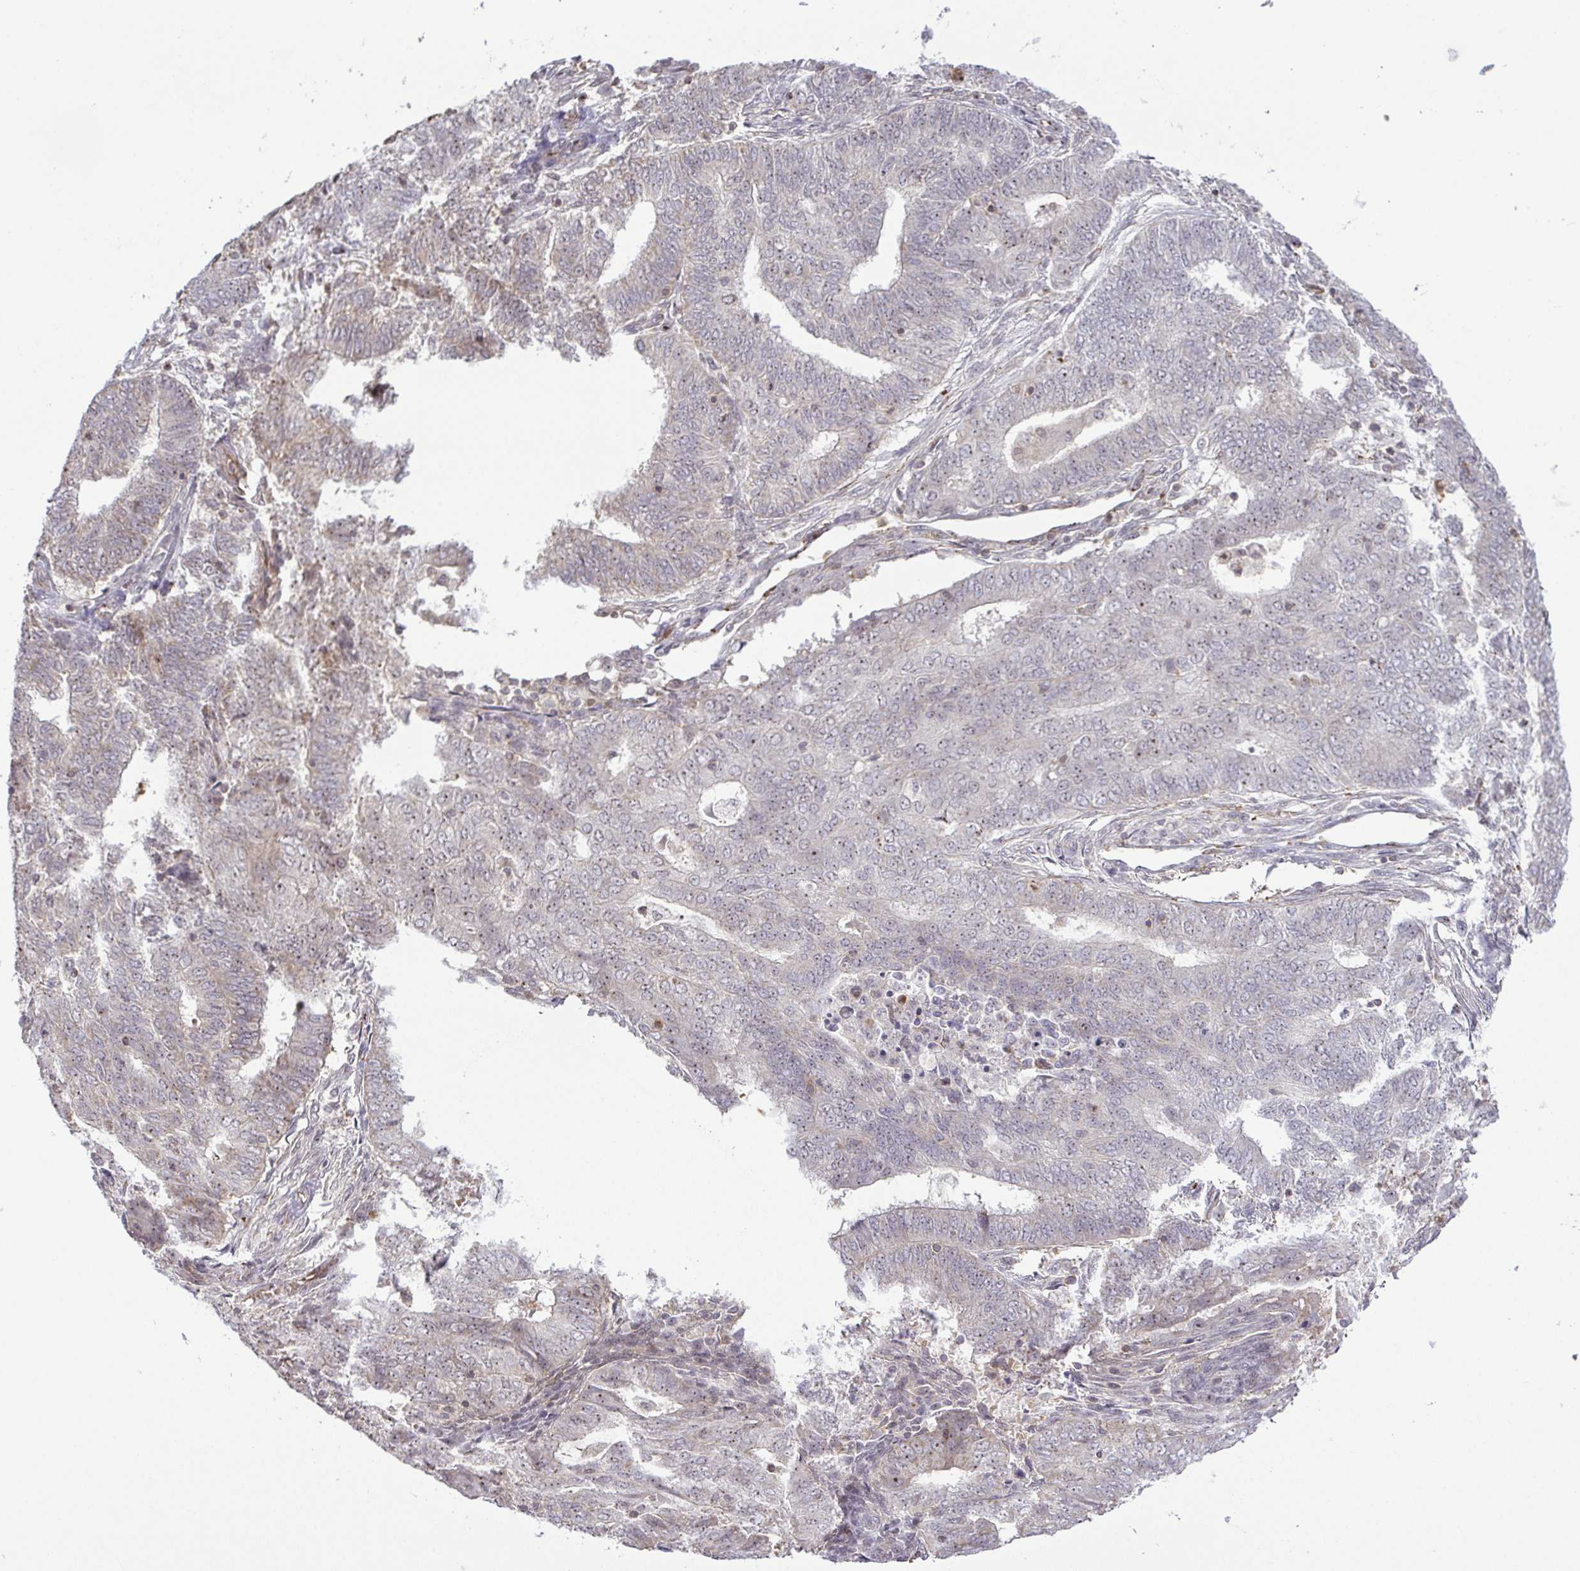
{"staining": {"intensity": "weak", "quantity": "25%-75%", "location": "nuclear"}, "tissue": "endometrial cancer", "cell_type": "Tumor cells", "image_type": "cancer", "snomed": [{"axis": "morphology", "description": "Adenocarcinoma, NOS"}, {"axis": "topography", "description": "Endometrium"}], "caption": "Tumor cells reveal low levels of weak nuclear expression in about 25%-75% of cells in endometrial adenocarcinoma.", "gene": "RSL24D1", "patient": {"sex": "female", "age": 62}}